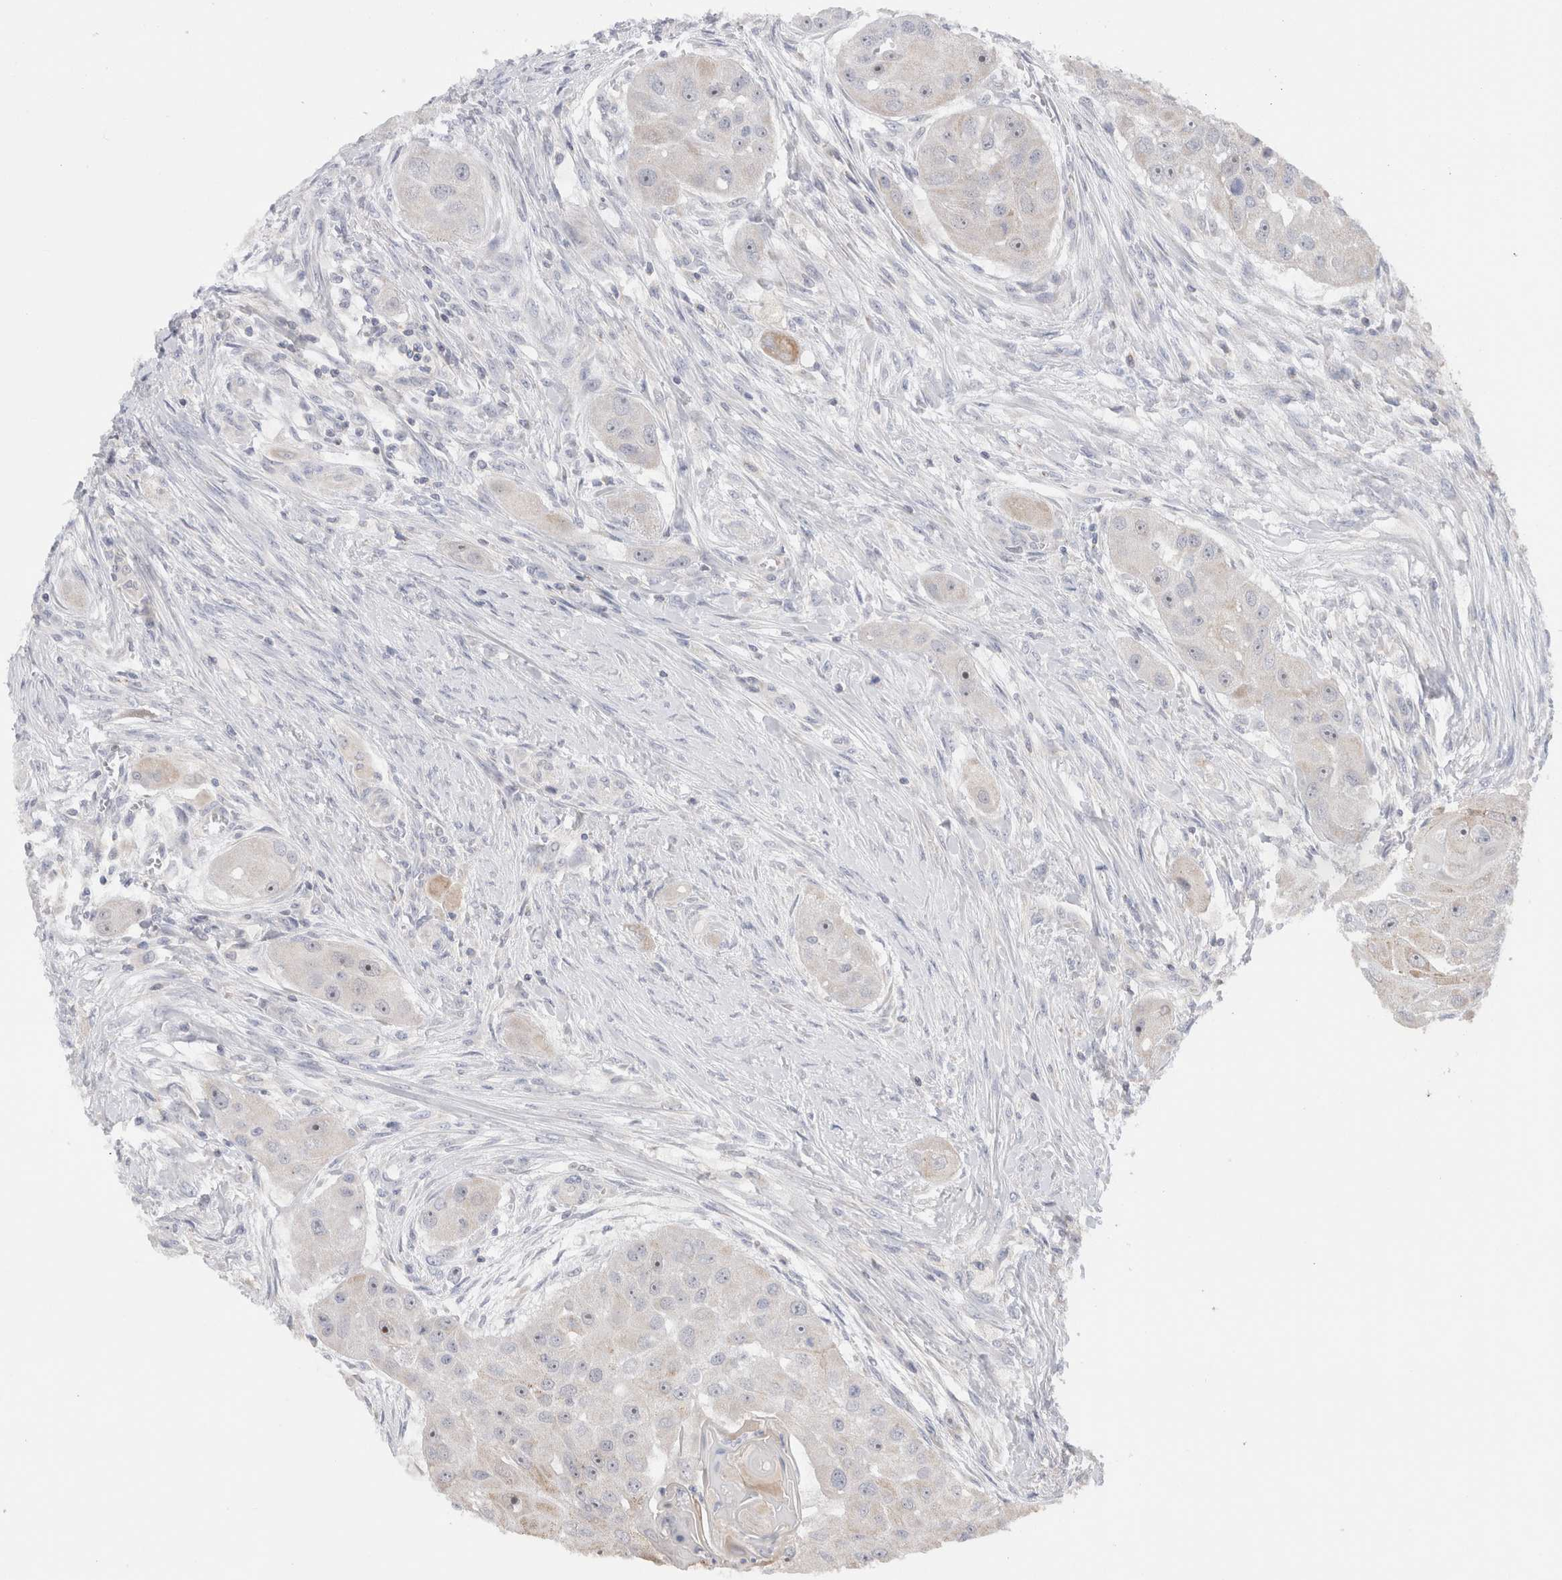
{"staining": {"intensity": "weak", "quantity": "25%-75%", "location": "nuclear"}, "tissue": "head and neck cancer", "cell_type": "Tumor cells", "image_type": "cancer", "snomed": [{"axis": "morphology", "description": "Normal tissue, NOS"}, {"axis": "morphology", "description": "Squamous cell carcinoma, NOS"}, {"axis": "topography", "description": "Skeletal muscle"}, {"axis": "topography", "description": "Head-Neck"}], "caption": "Protein staining demonstrates weak nuclear positivity in about 25%-75% of tumor cells in head and neck cancer (squamous cell carcinoma).", "gene": "CHADL", "patient": {"sex": "male", "age": 51}}